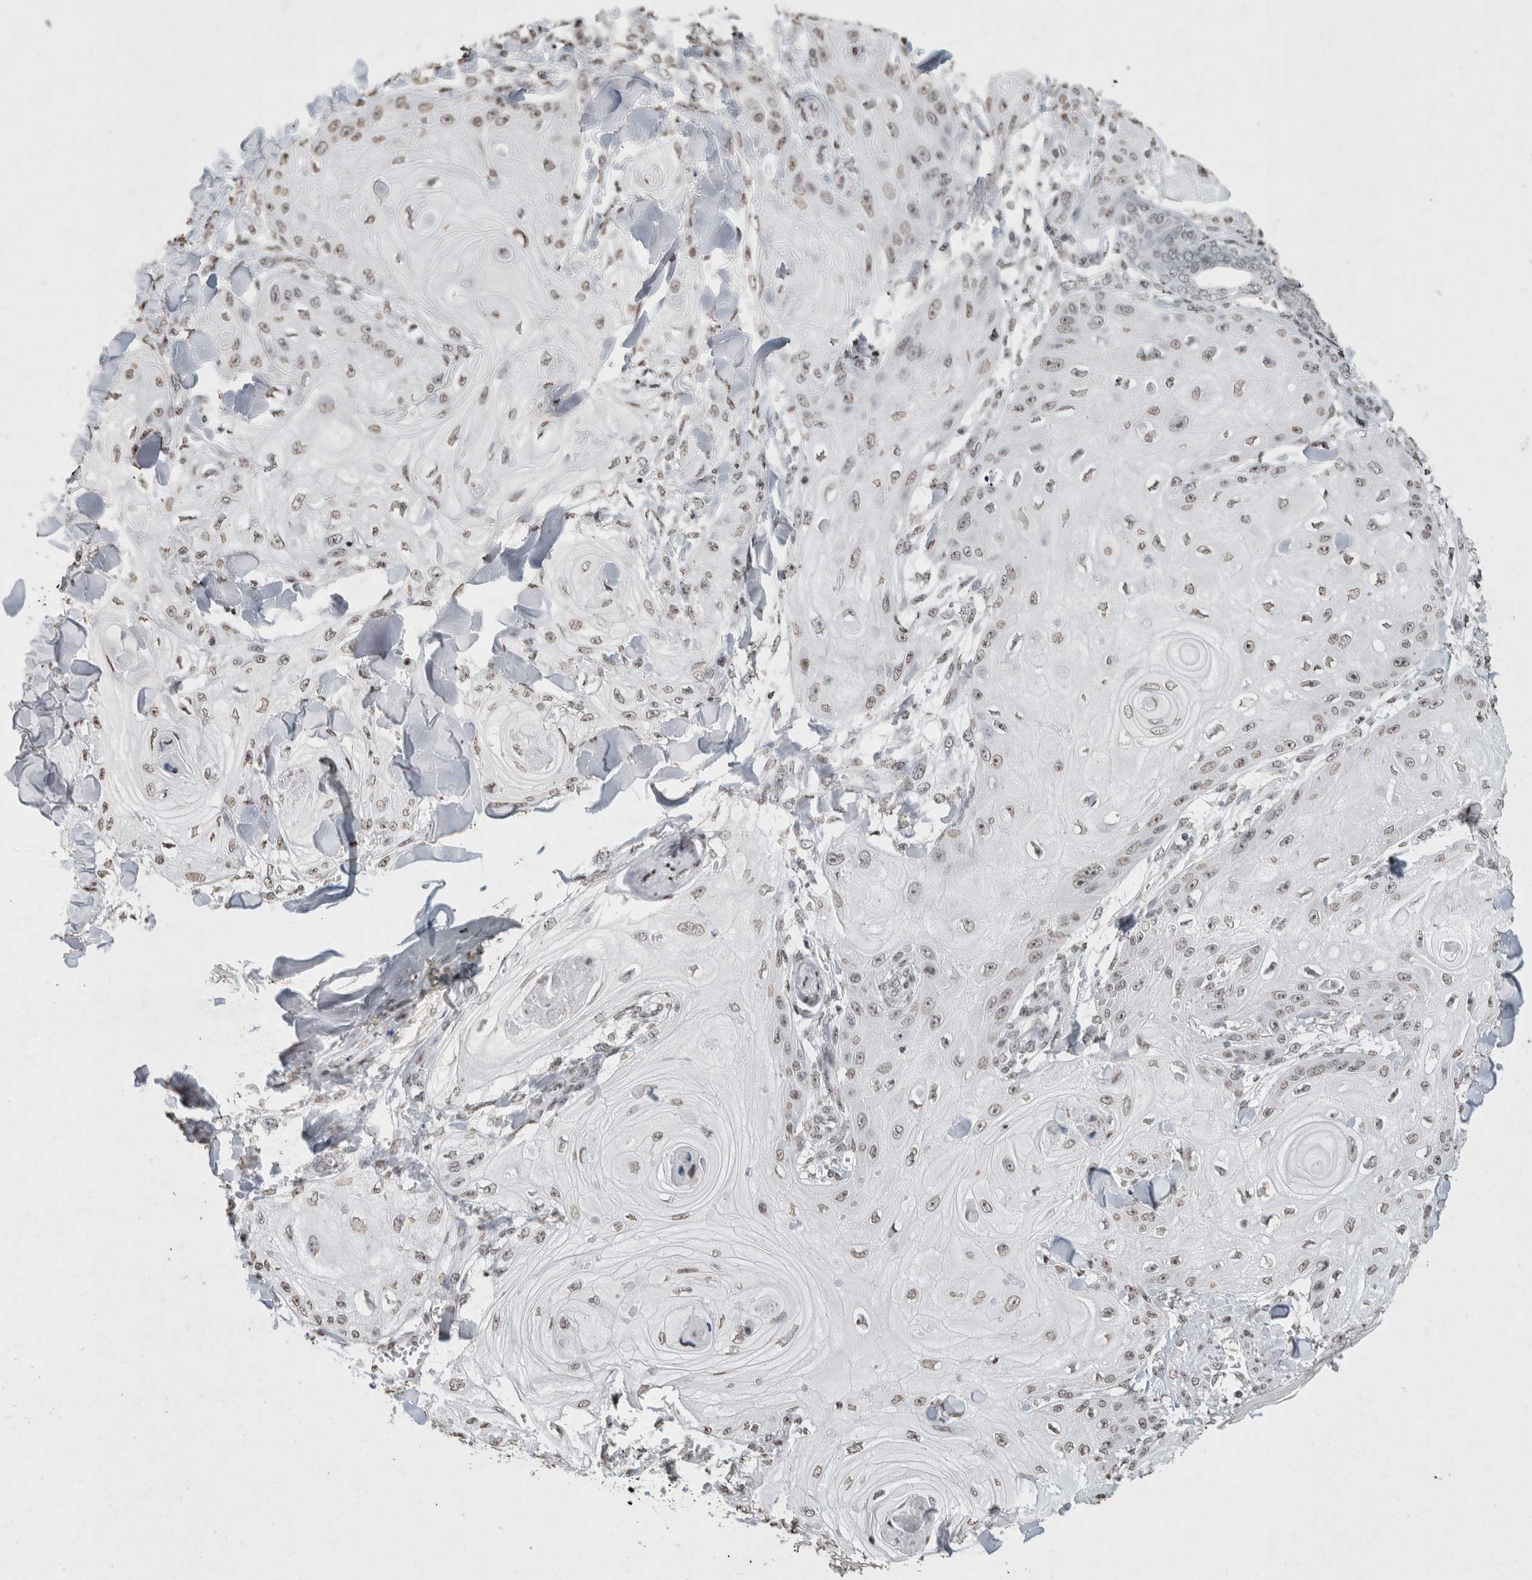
{"staining": {"intensity": "weak", "quantity": ">75%", "location": "nuclear"}, "tissue": "skin cancer", "cell_type": "Tumor cells", "image_type": "cancer", "snomed": [{"axis": "morphology", "description": "Squamous cell carcinoma, NOS"}, {"axis": "topography", "description": "Skin"}], "caption": "Weak nuclear expression for a protein is present in about >75% of tumor cells of skin squamous cell carcinoma using immunohistochemistry (IHC).", "gene": "CNTN1", "patient": {"sex": "male", "age": 74}}